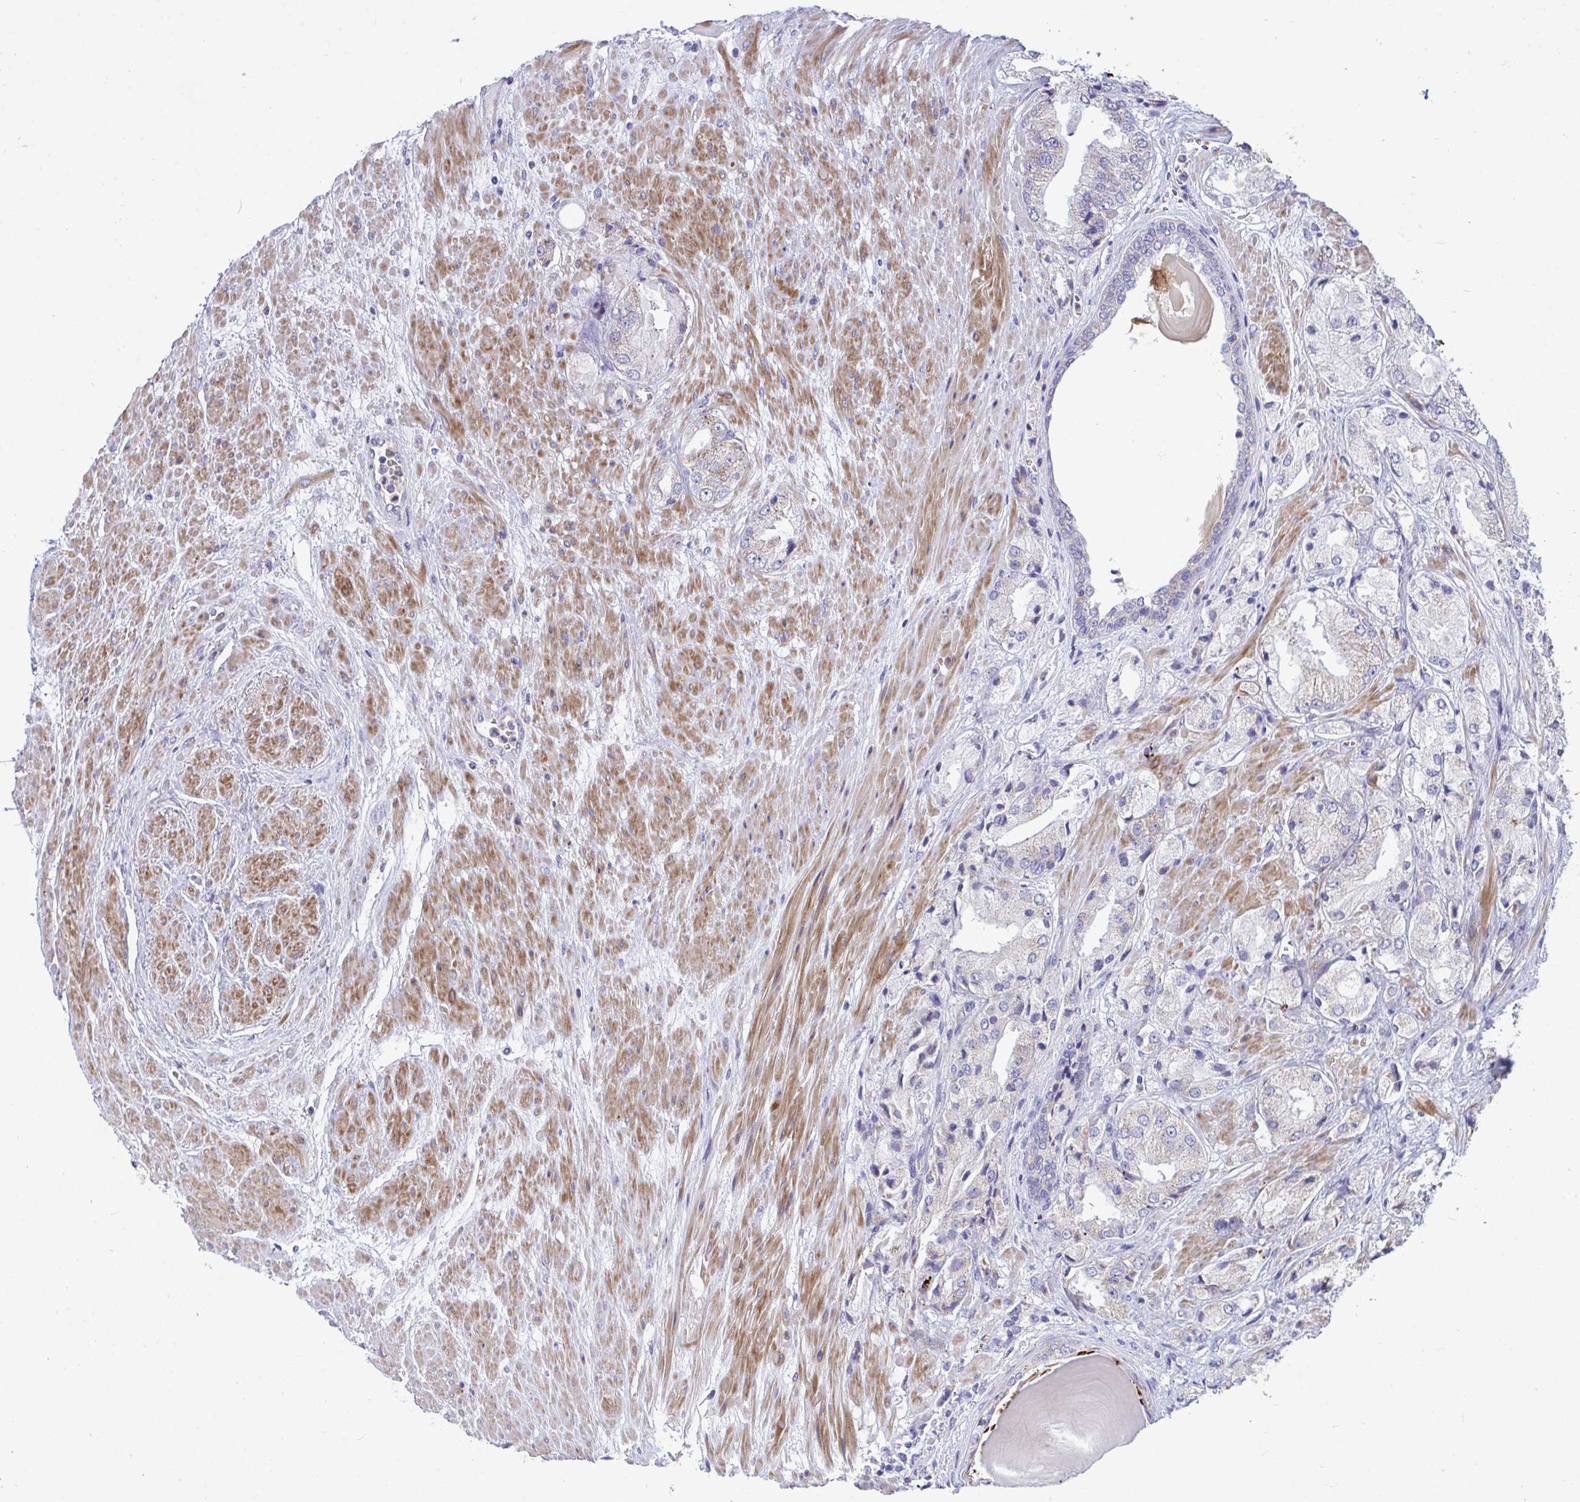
{"staining": {"intensity": "weak", "quantity": "25%-75%", "location": "cytoplasmic/membranous"}, "tissue": "prostate cancer", "cell_type": "Tumor cells", "image_type": "cancer", "snomed": [{"axis": "morphology", "description": "Adenocarcinoma, High grade"}, {"axis": "topography", "description": "Prostate"}], "caption": "Immunohistochemistry (IHC) micrograph of neoplastic tissue: human adenocarcinoma (high-grade) (prostate) stained using immunohistochemistry shows low levels of weak protein expression localized specifically in the cytoplasmic/membranous of tumor cells, appearing as a cytoplasmic/membranous brown color.", "gene": "MRPS16", "patient": {"sex": "male", "age": 68}}